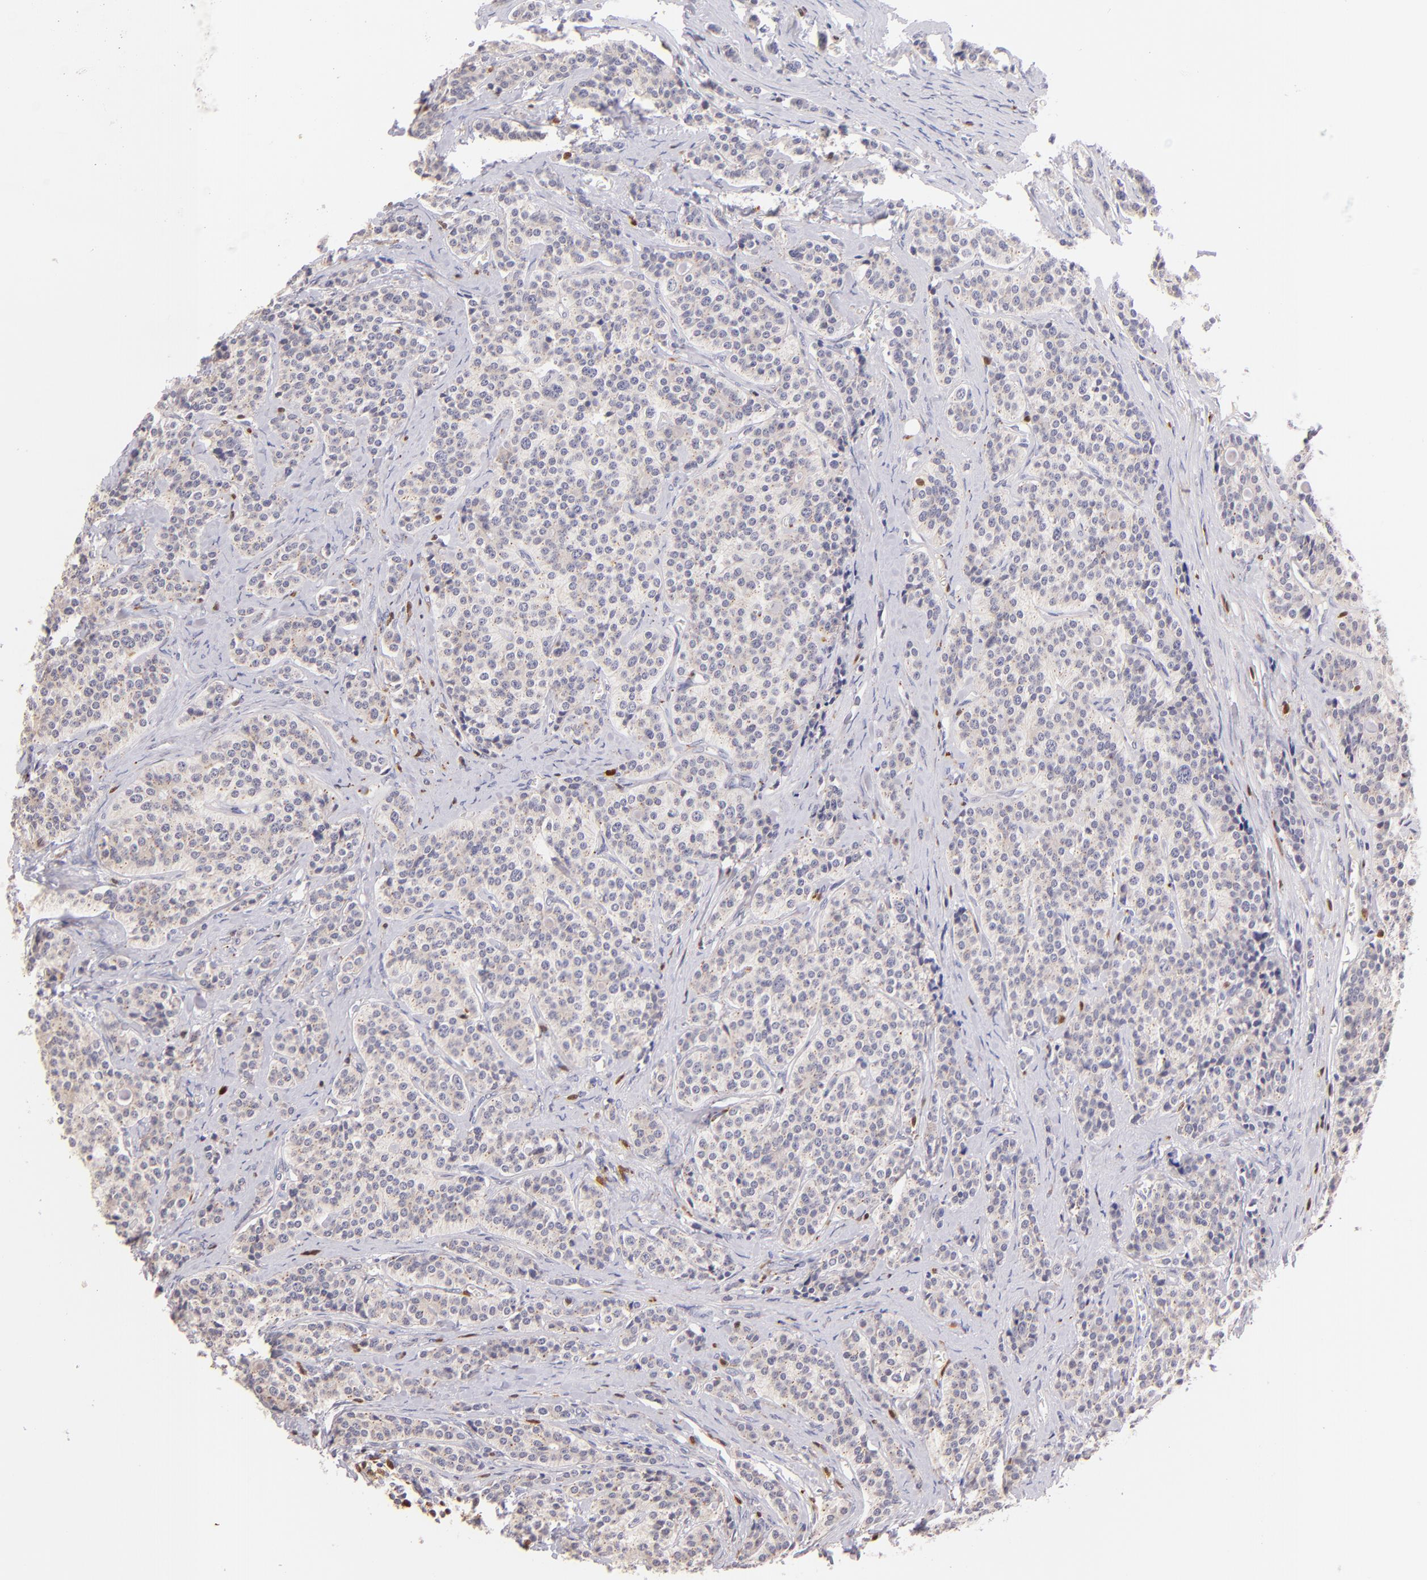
{"staining": {"intensity": "weak", "quantity": "25%-75%", "location": "cytoplasmic/membranous"}, "tissue": "carcinoid", "cell_type": "Tumor cells", "image_type": "cancer", "snomed": [{"axis": "morphology", "description": "Carcinoid, malignant, NOS"}, {"axis": "topography", "description": "Small intestine"}], "caption": "Weak cytoplasmic/membranous expression is seen in approximately 25%-75% of tumor cells in carcinoid (malignant).", "gene": "ZAP70", "patient": {"sex": "male", "age": 63}}